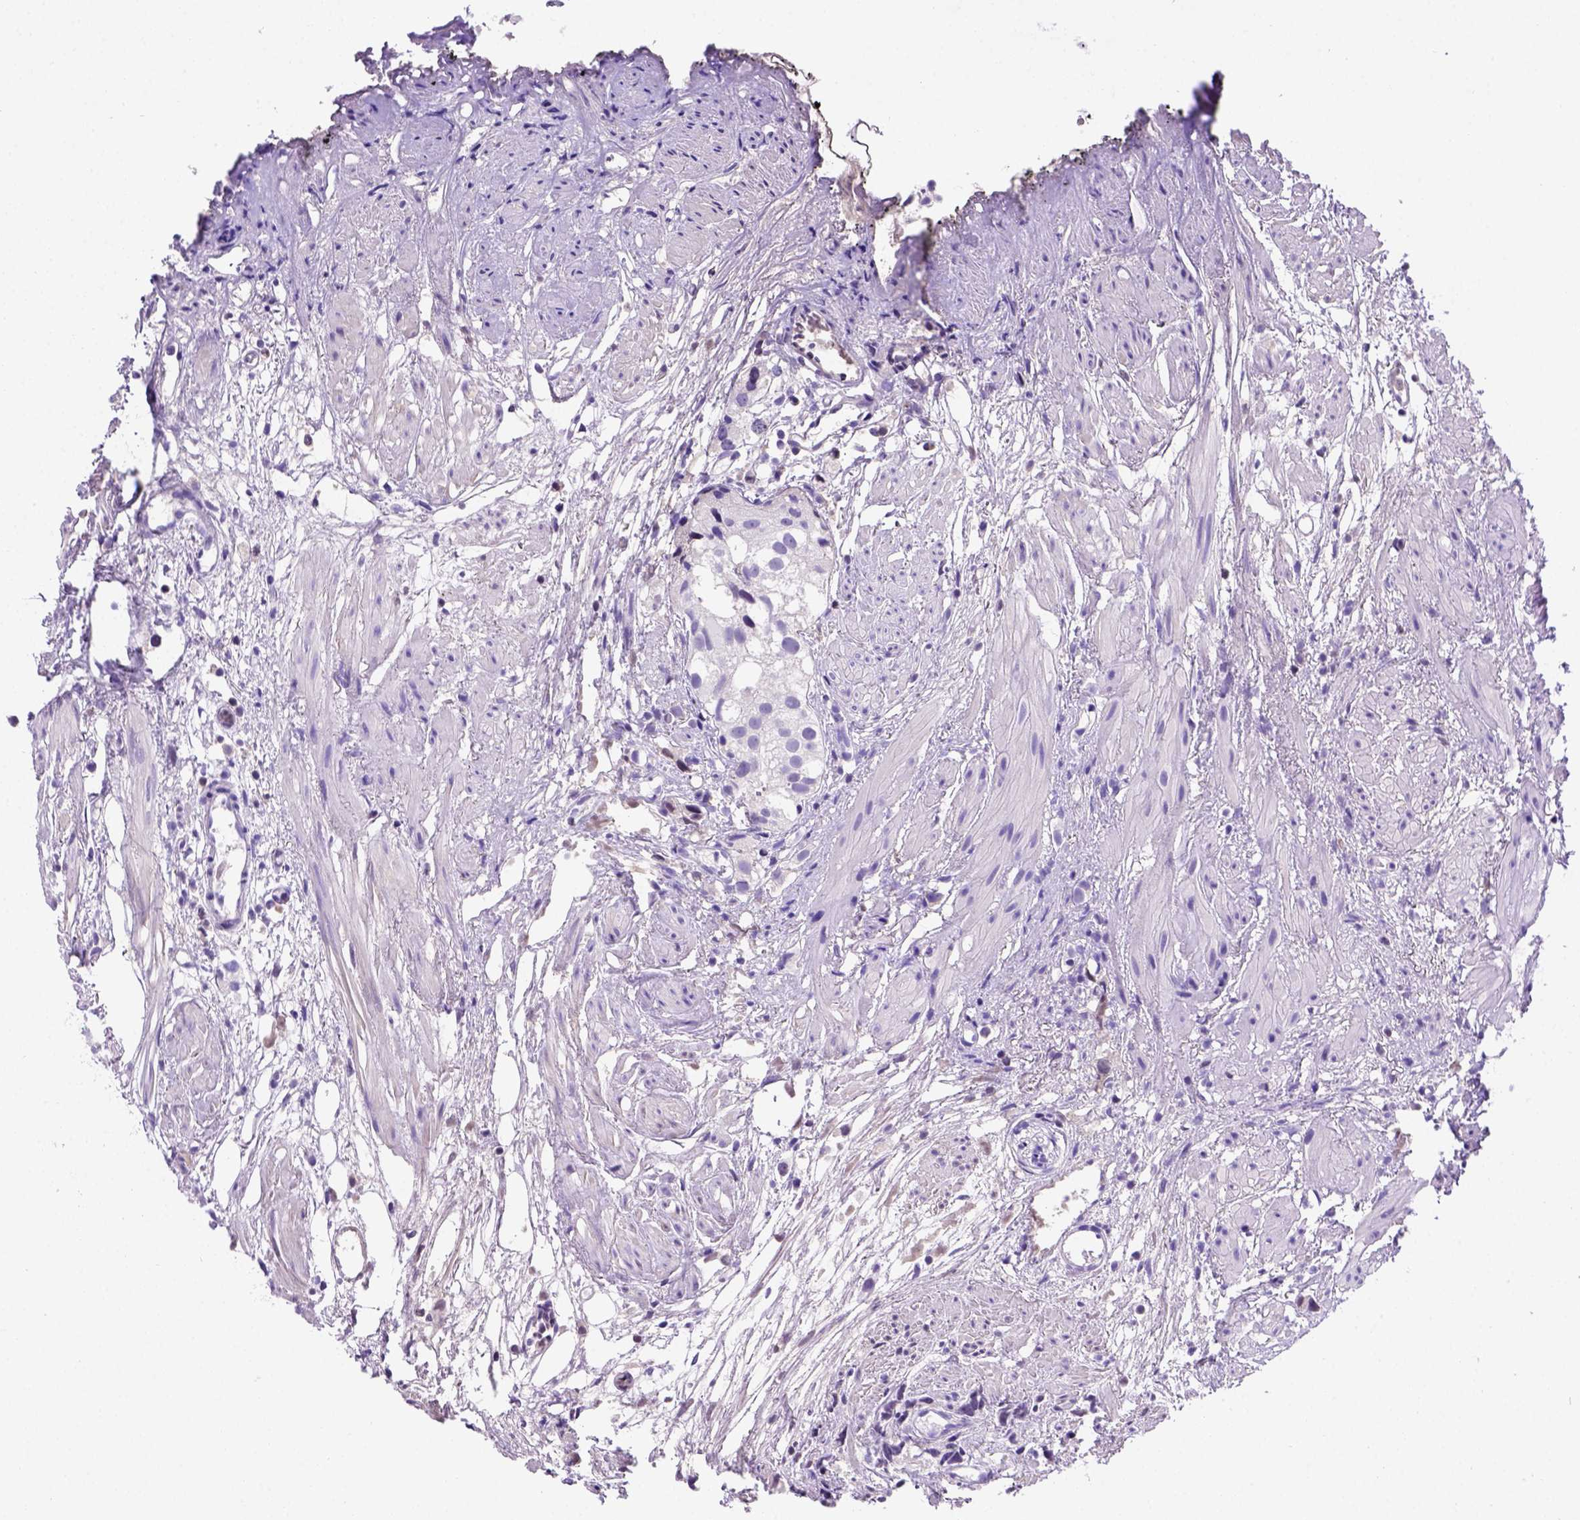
{"staining": {"intensity": "negative", "quantity": "none", "location": "none"}, "tissue": "prostate cancer", "cell_type": "Tumor cells", "image_type": "cancer", "snomed": [{"axis": "morphology", "description": "Adenocarcinoma, High grade"}, {"axis": "topography", "description": "Prostate"}], "caption": "Tumor cells are negative for protein expression in human adenocarcinoma (high-grade) (prostate). (Stains: DAB immunohistochemistry (IHC) with hematoxylin counter stain, Microscopy: brightfield microscopy at high magnification).", "gene": "FAM81B", "patient": {"sex": "male", "age": 68}}